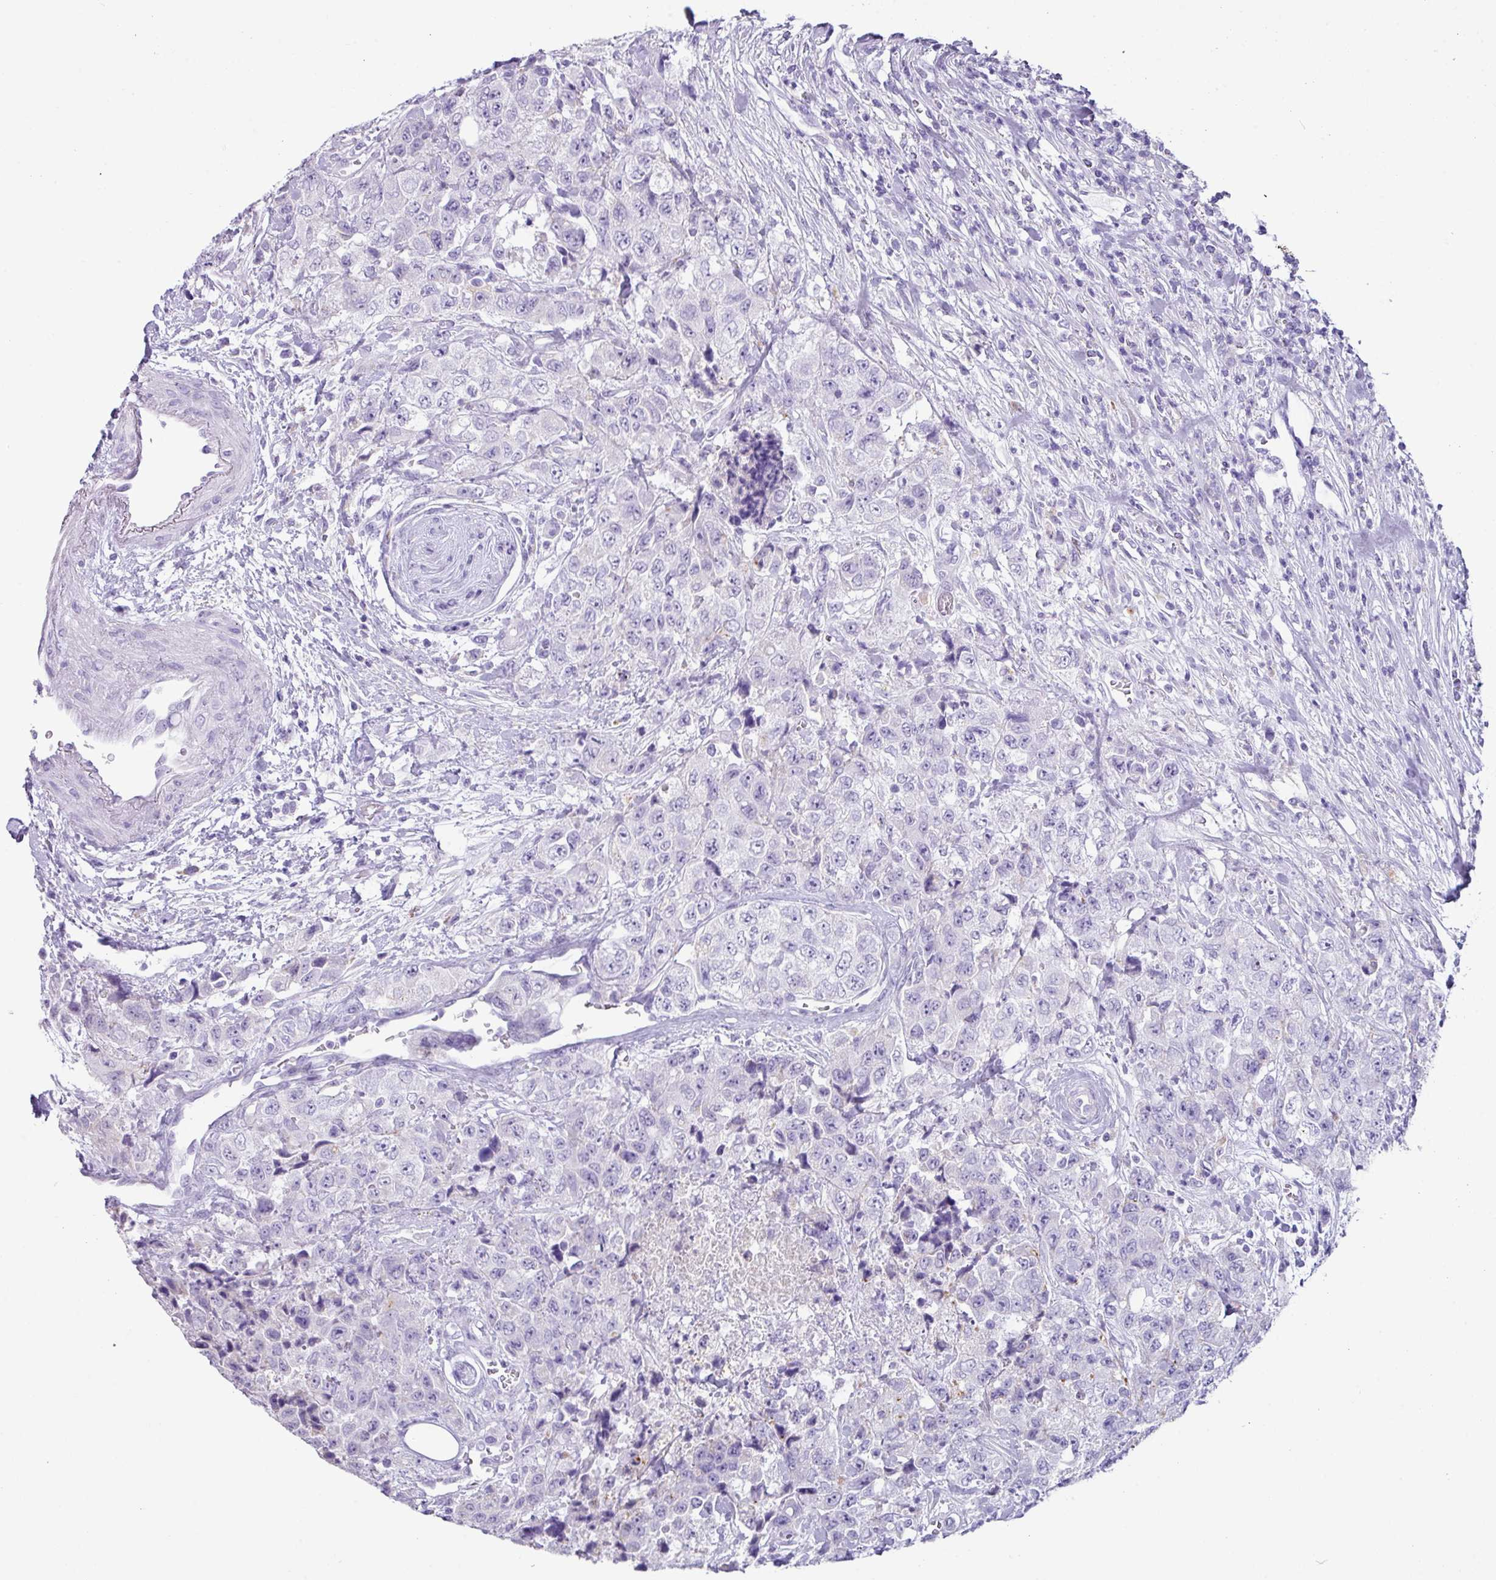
{"staining": {"intensity": "negative", "quantity": "none", "location": "none"}, "tissue": "urothelial cancer", "cell_type": "Tumor cells", "image_type": "cancer", "snomed": [{"axis": "morphology", "description": "Urothelial carcinoma, High grade"}, {"axis": "topography", "description": "Urinary bladder"}], "caption": "The image displays no significant expression in tumor cells of urothelial cancer.", "gene": "NCCRP1", "patient": {"sex": "female", "age": 78}}